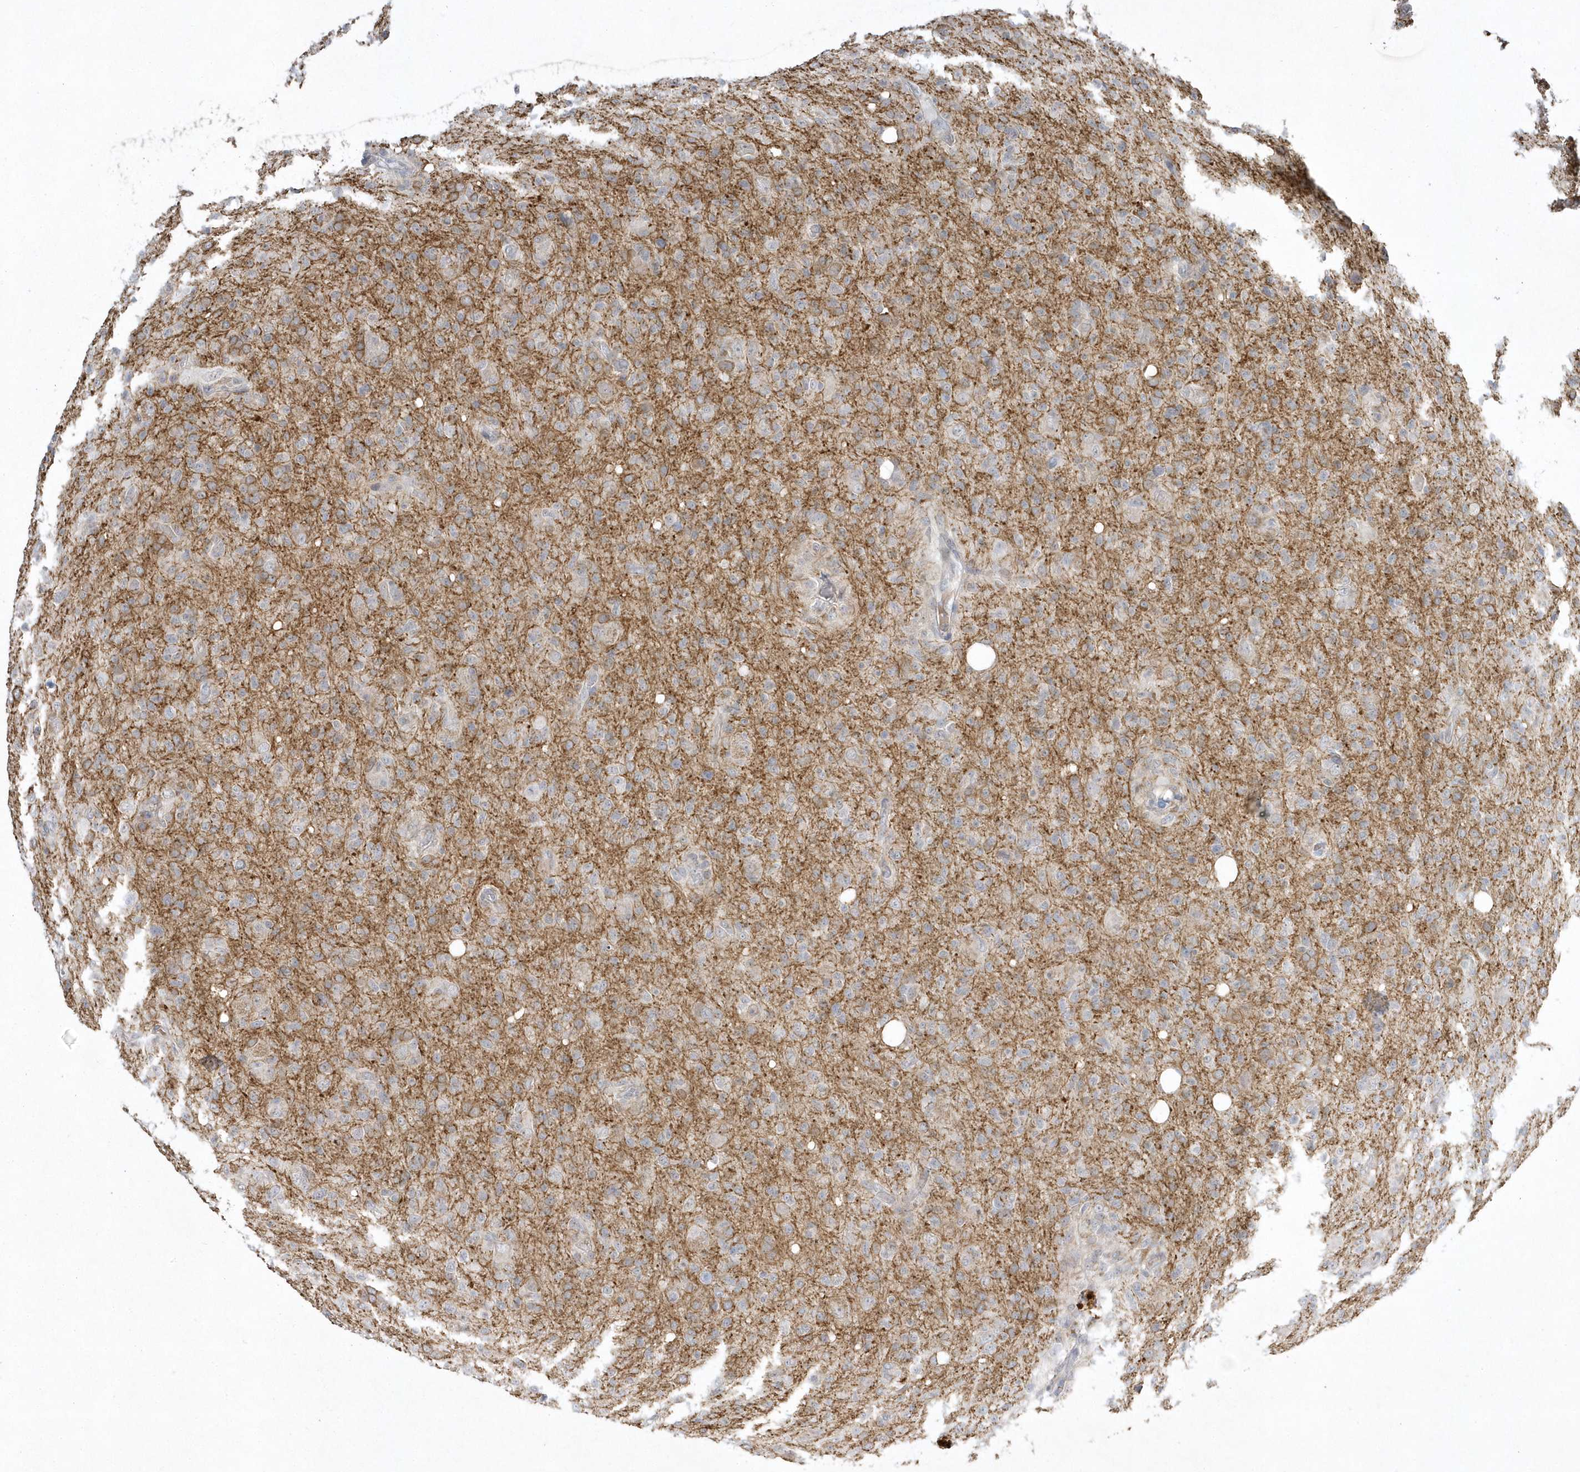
{"staining": {"intensity": "negative", "quantity": "none", "location": "none"}, "tissue": "glioma", "cell_type": "Tumor cells", "image_type": "cancer", "snomed": [{"axis": "morphology", "description": "Glioma, malignant, High grade"}, {"axis": "topography", "description": "Brain"}], "caption": "Immunohistochemistry (IHC) of human high-grade glioma (malignant) reveals no staining in tumor cells. (DAB immunohistochemistry visualized using brightfield microscopy, high magnification).", "gene": "ZC3H12D", "patient": {"sex": "female", "age": 57}}